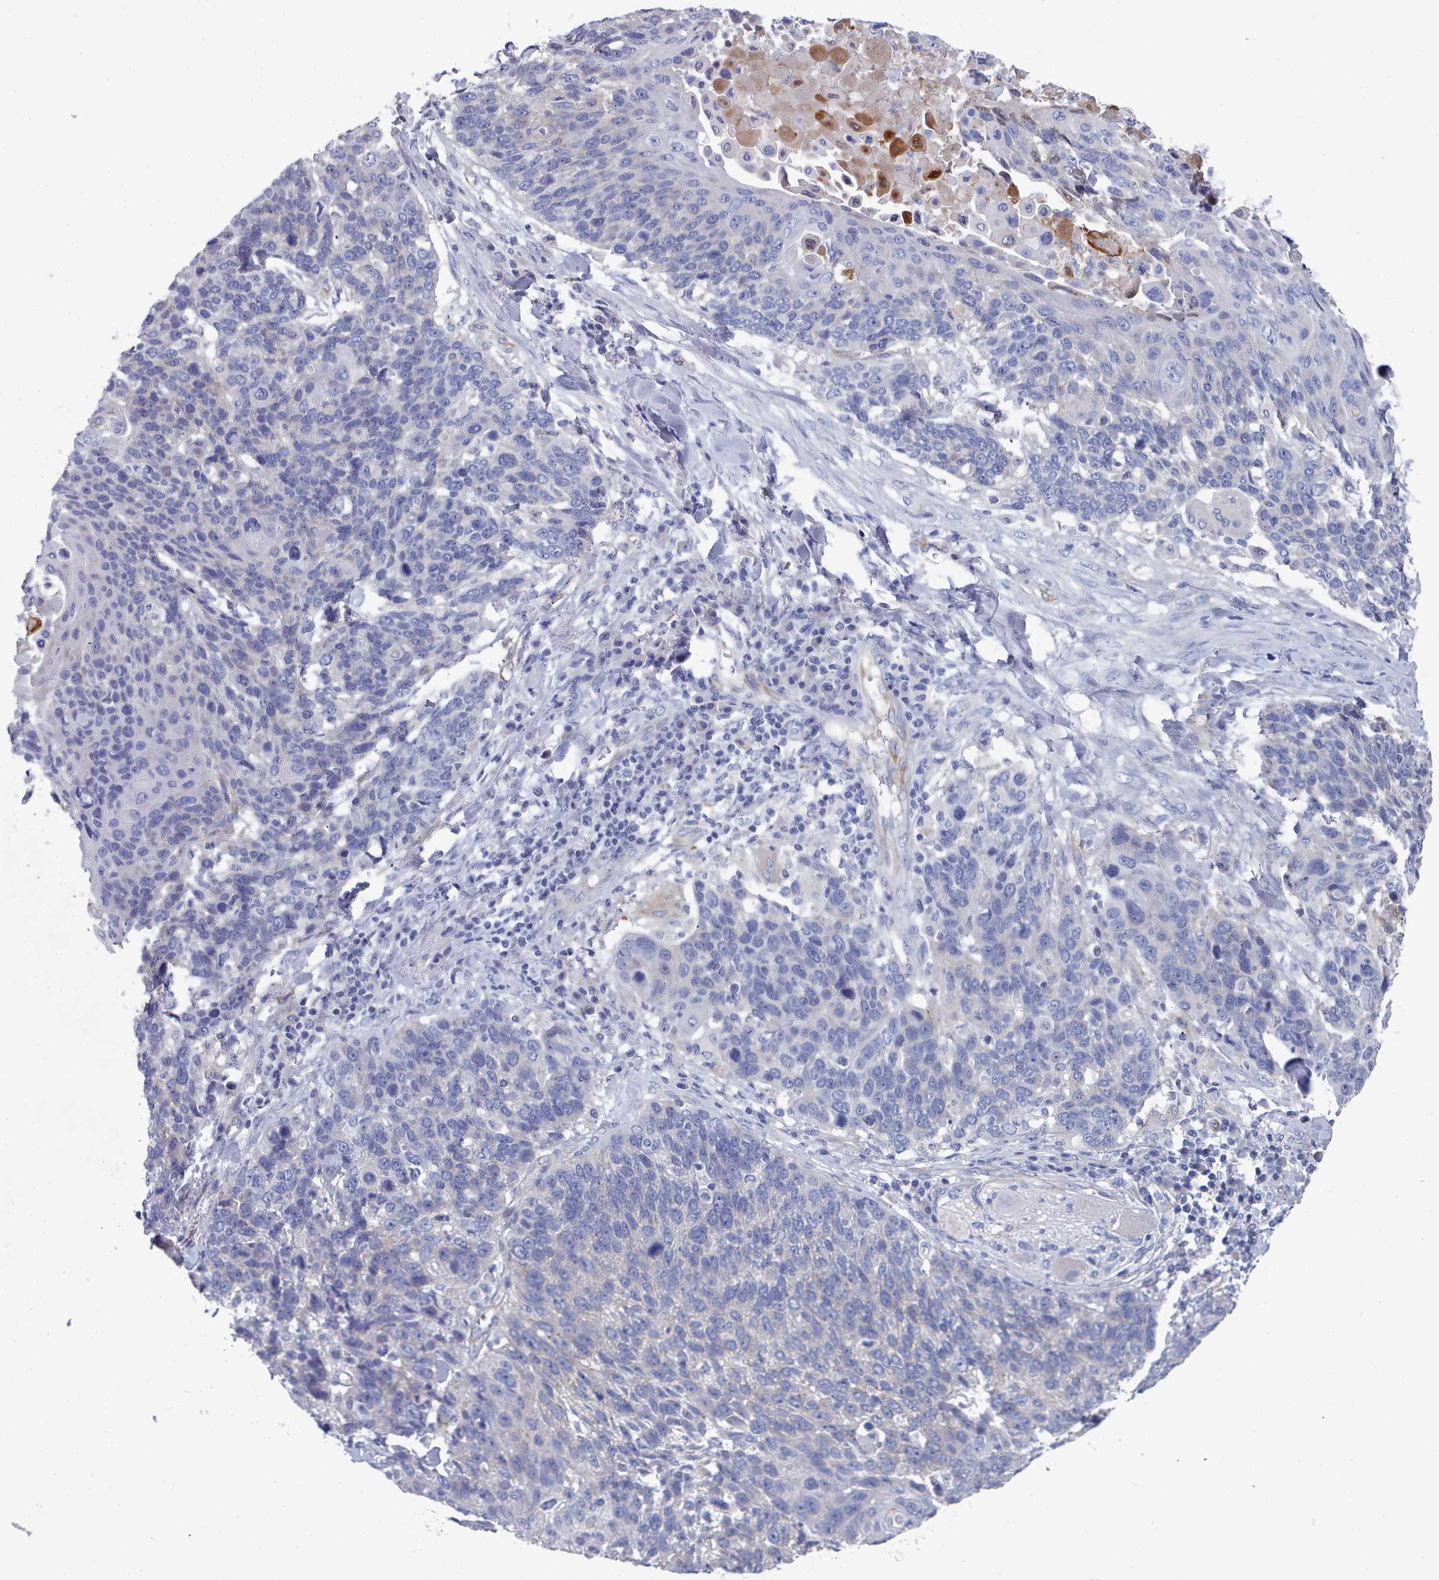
{"staining": {"intensity": "negative", "quantity": "none", "location": "none"}, "tissue": "lung cancer", "cell_type": "Tumor cells", "image_type": "cancer", "snomed": [{"axis": "morphology", "description": "Squamous cell carcinoma, NOS"}, {"axis": "topography", "description": "Lung"}], "caption": "The histopathology image exhibits no significant staining in tumor cells of lung squamous cell carcinoma.", "gene": "PDE4C", "patient": {"sex": "male", "age": 66}}